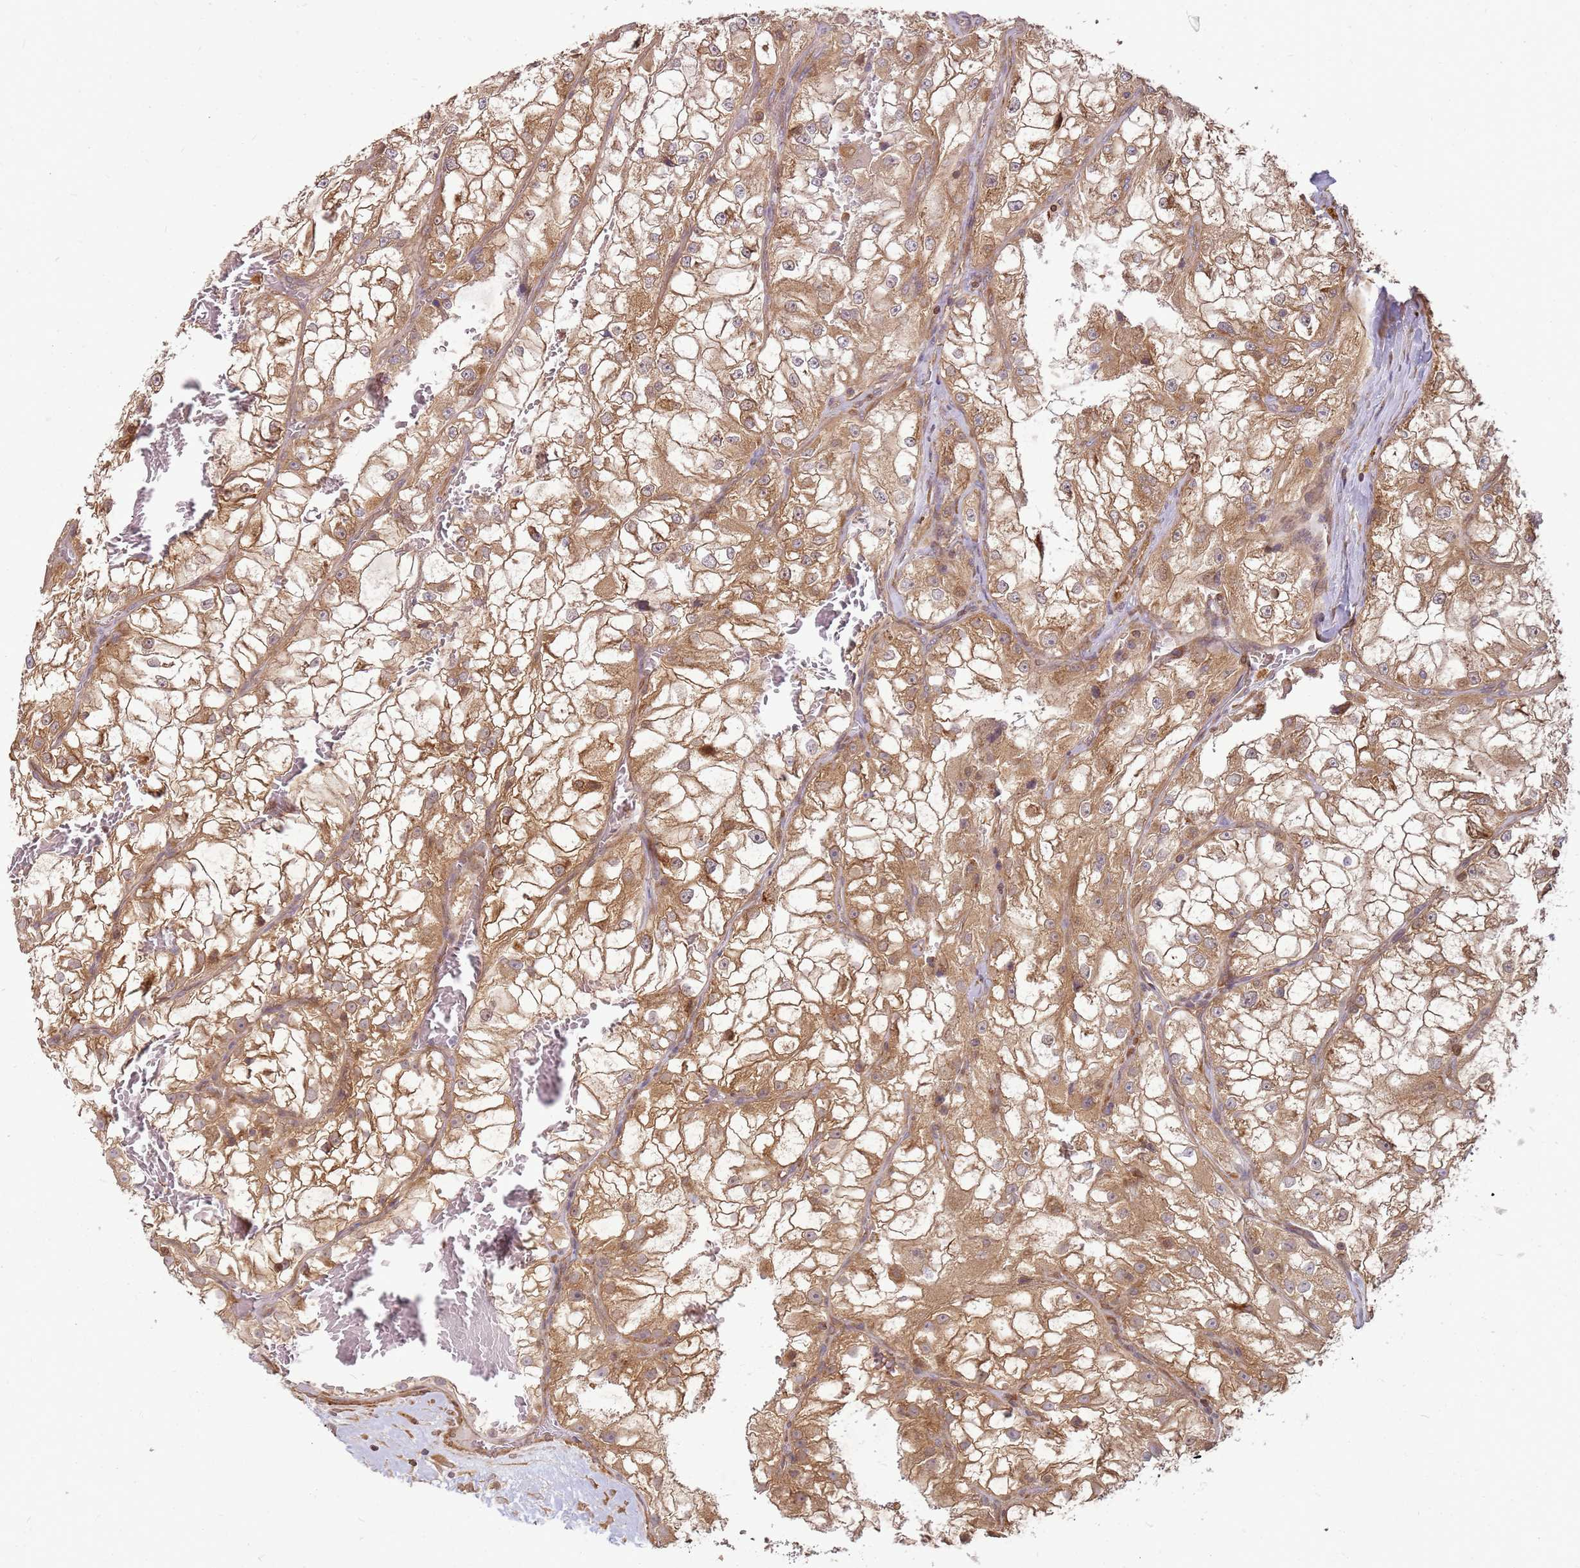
{"staining": {"intensity": "moderate", "quantity": ">75%", "location": "cytoplasmic/membranous"}, "tissue": "renal cancer", "cell_type": "Tumor cells", "image_type": "cancer", "snomed": [{"axis": "morphology", "description": "Adenocarcinoma, NOS"}, {"axis": "topography", "description": "Kidney"}], "caption": "An immunohistochemistry image of neoplastic tissue is shown. Protein staining in brown shows moderate cytoplasmic/membranous positivity in renal adenocarcinoma within tumor cells. (DAB = brown stain, brightfield microscopy at high magnification).", "gene": "NUDT14", "patient": {"sex": "female", "age": 72}}